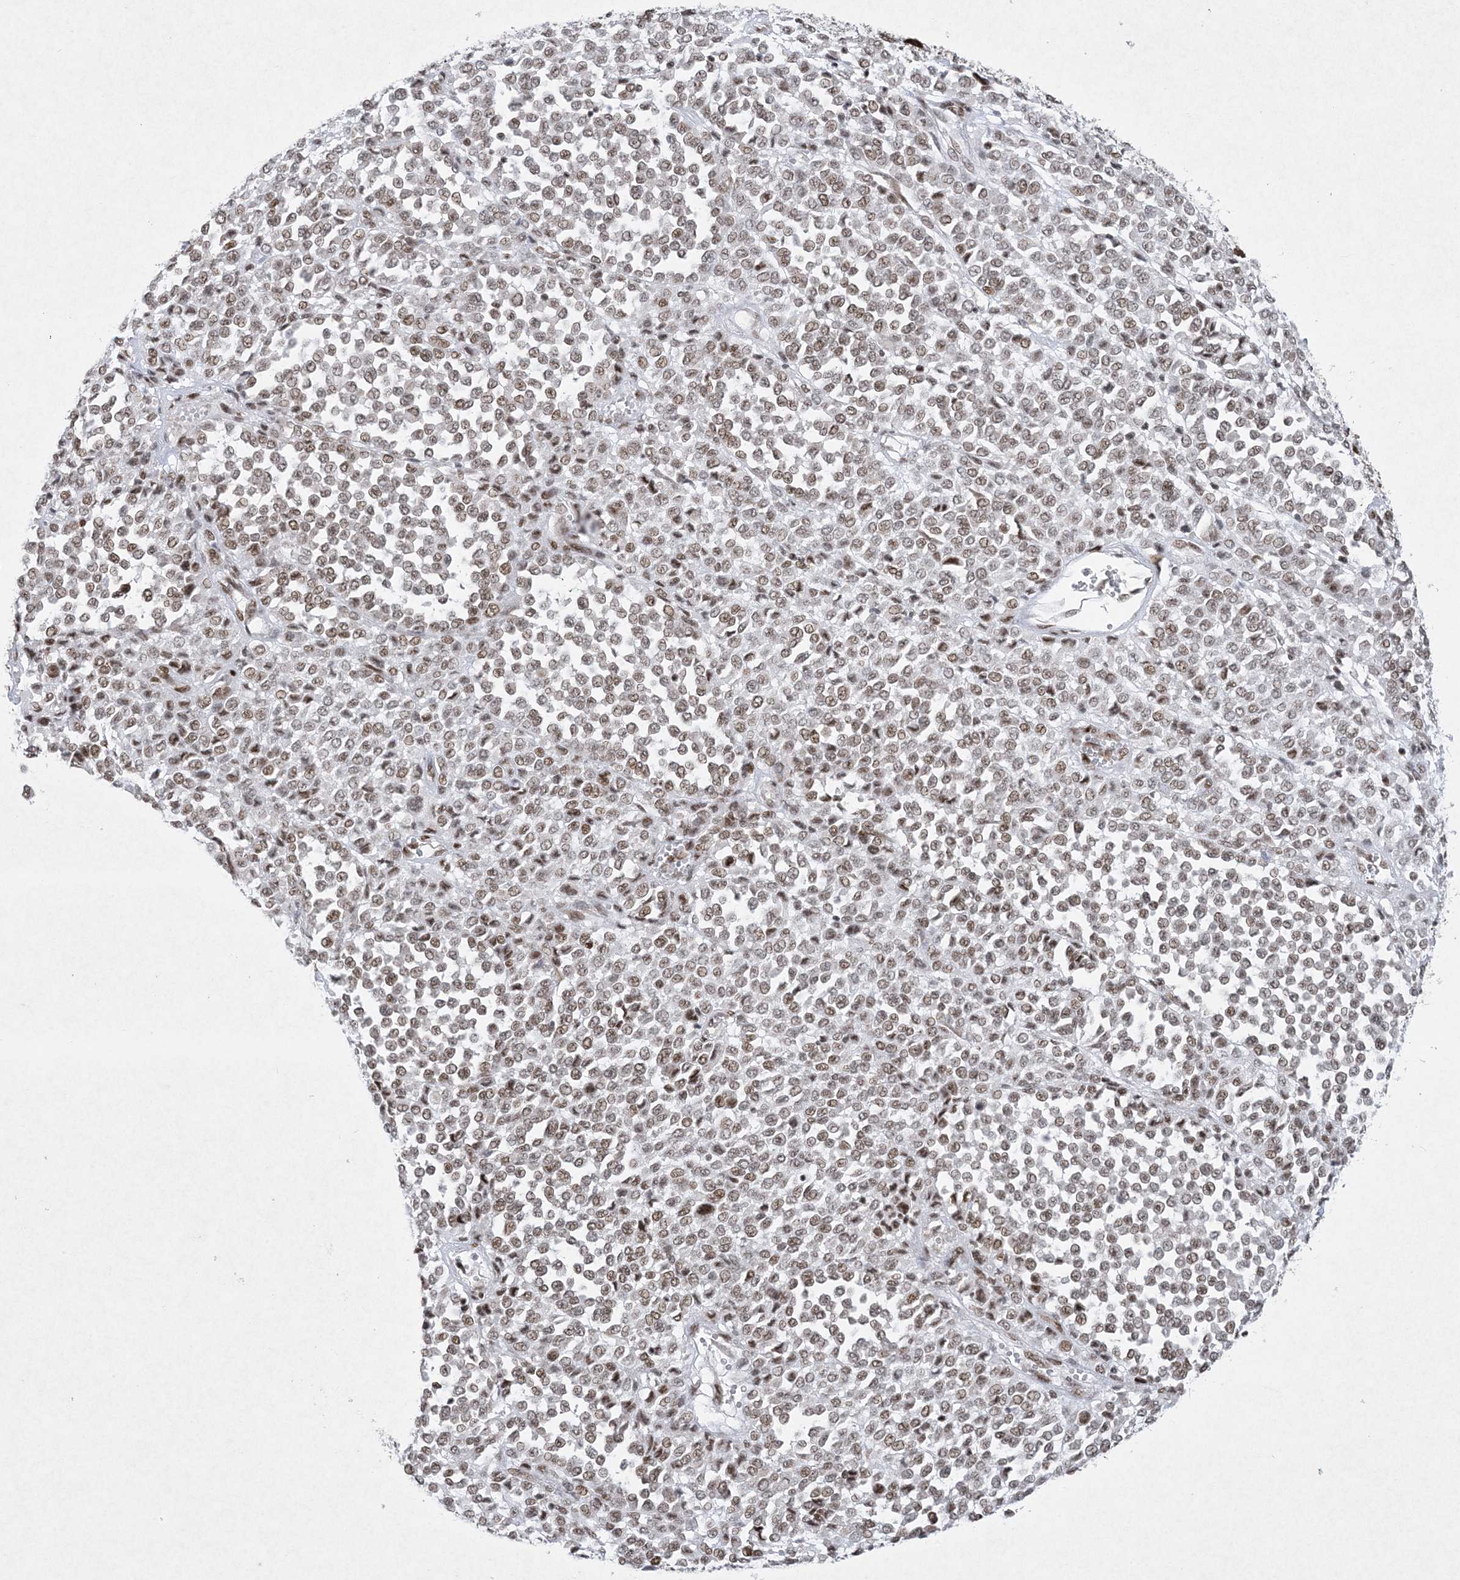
{"staining": {"intensity": "moderate", "quantity": ">75%", "location": "nuclear"}, "tissue": "melanoma", "cell_type": "Tumor cells", "image_type": "cancer", "snomed": [{"axis": "morphology", "description": "Malignant melanoma, Metastatic site"}, {"axis": "topography", "description": "Pancreas"}], "caption": "Human malignant melanoma (metastatic site) stained with a brown dye displays moderate nuclear positive expression in about >75% of tumor cells.", "gene": "PKNOX2", "patient": {"sex": "female", "age": 30}}